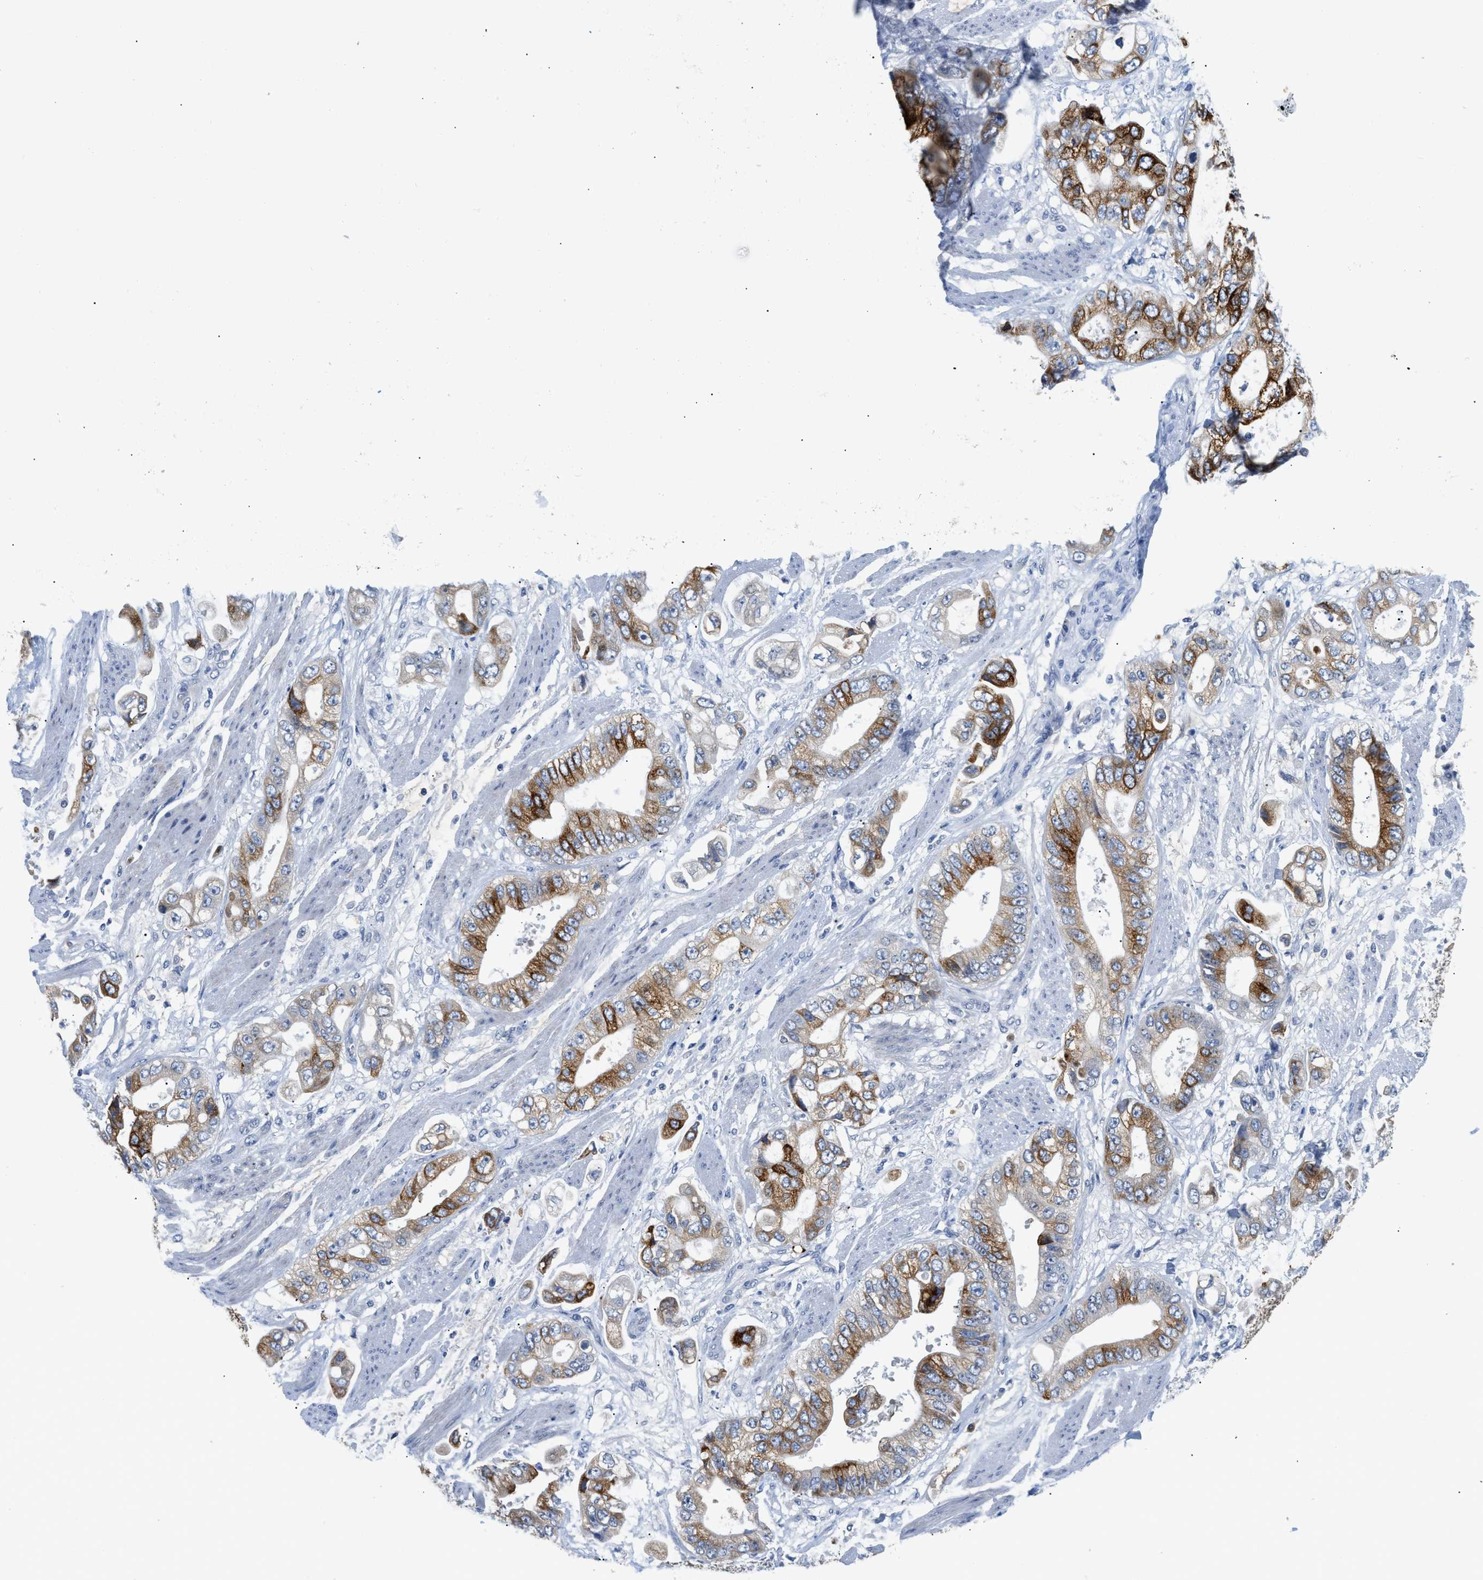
{"staining": {"intensity": "strong", "quantity": "25%-75%", "location": "cytoplasmic/membranous"}, "tissue": "stomach cancer", "cell_type": "Tumor cells", "image_type": "cancer", "snomed": [{"axis": "morphology", "description": "Normal tissue, NOS"}, {"axis": "morphology", "description": "Adenocarcinoma, NOS"}, {"axis": "topography", "description": "Stomach"}], "caption": "Immunohistochemical staining of human stomach adenocarcinoma demonstrates high levels of strong cytoplasmic/membranous positivity in about 25%-75% of tumor cells. Nuclei are stained in blue.", "gene": "OR9K2", "patient": {"sex": "male", "age": 62}}